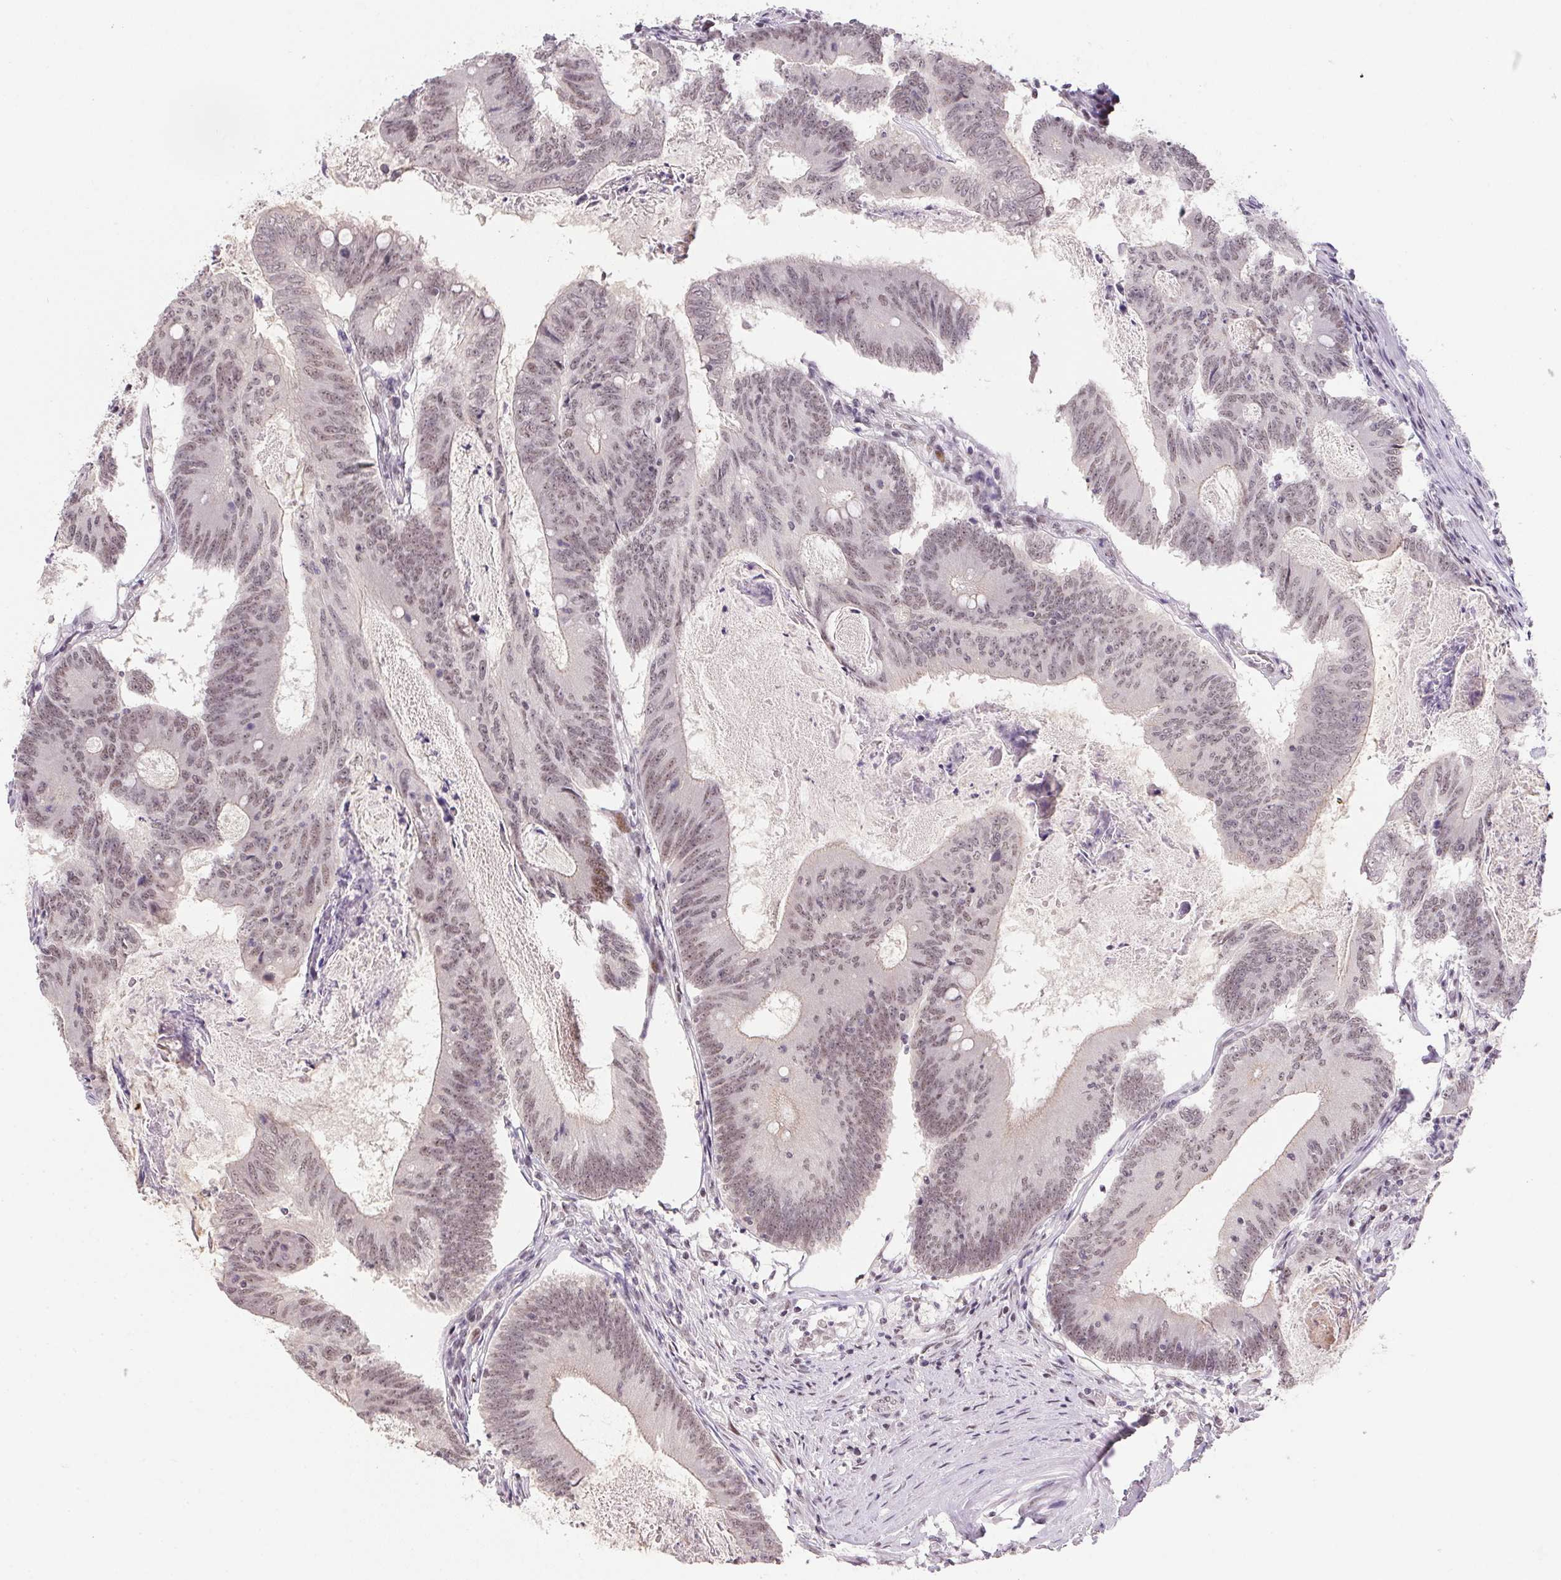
{"staining": {"intensity": "weak", "quantity": ">75%", "location": "nuclear"}, "tissue": "colorectal cancer", "cell_type": "Tumor cells", "image_type": "cancer", "snomed": [{"axis": "morphology", "description": "Adenocarcinoma, NOS"}, {"axis": "topography", "description": "Colon"}], "caption": "This micrograph exhibits immunohistochemistry staining of human colorectal adenocarcinoma, with low weak nuclear positivity in approximately >75% of tumor cells.", "gene": "KDM4D", "patient": {"sex": "female", "age": 70}}